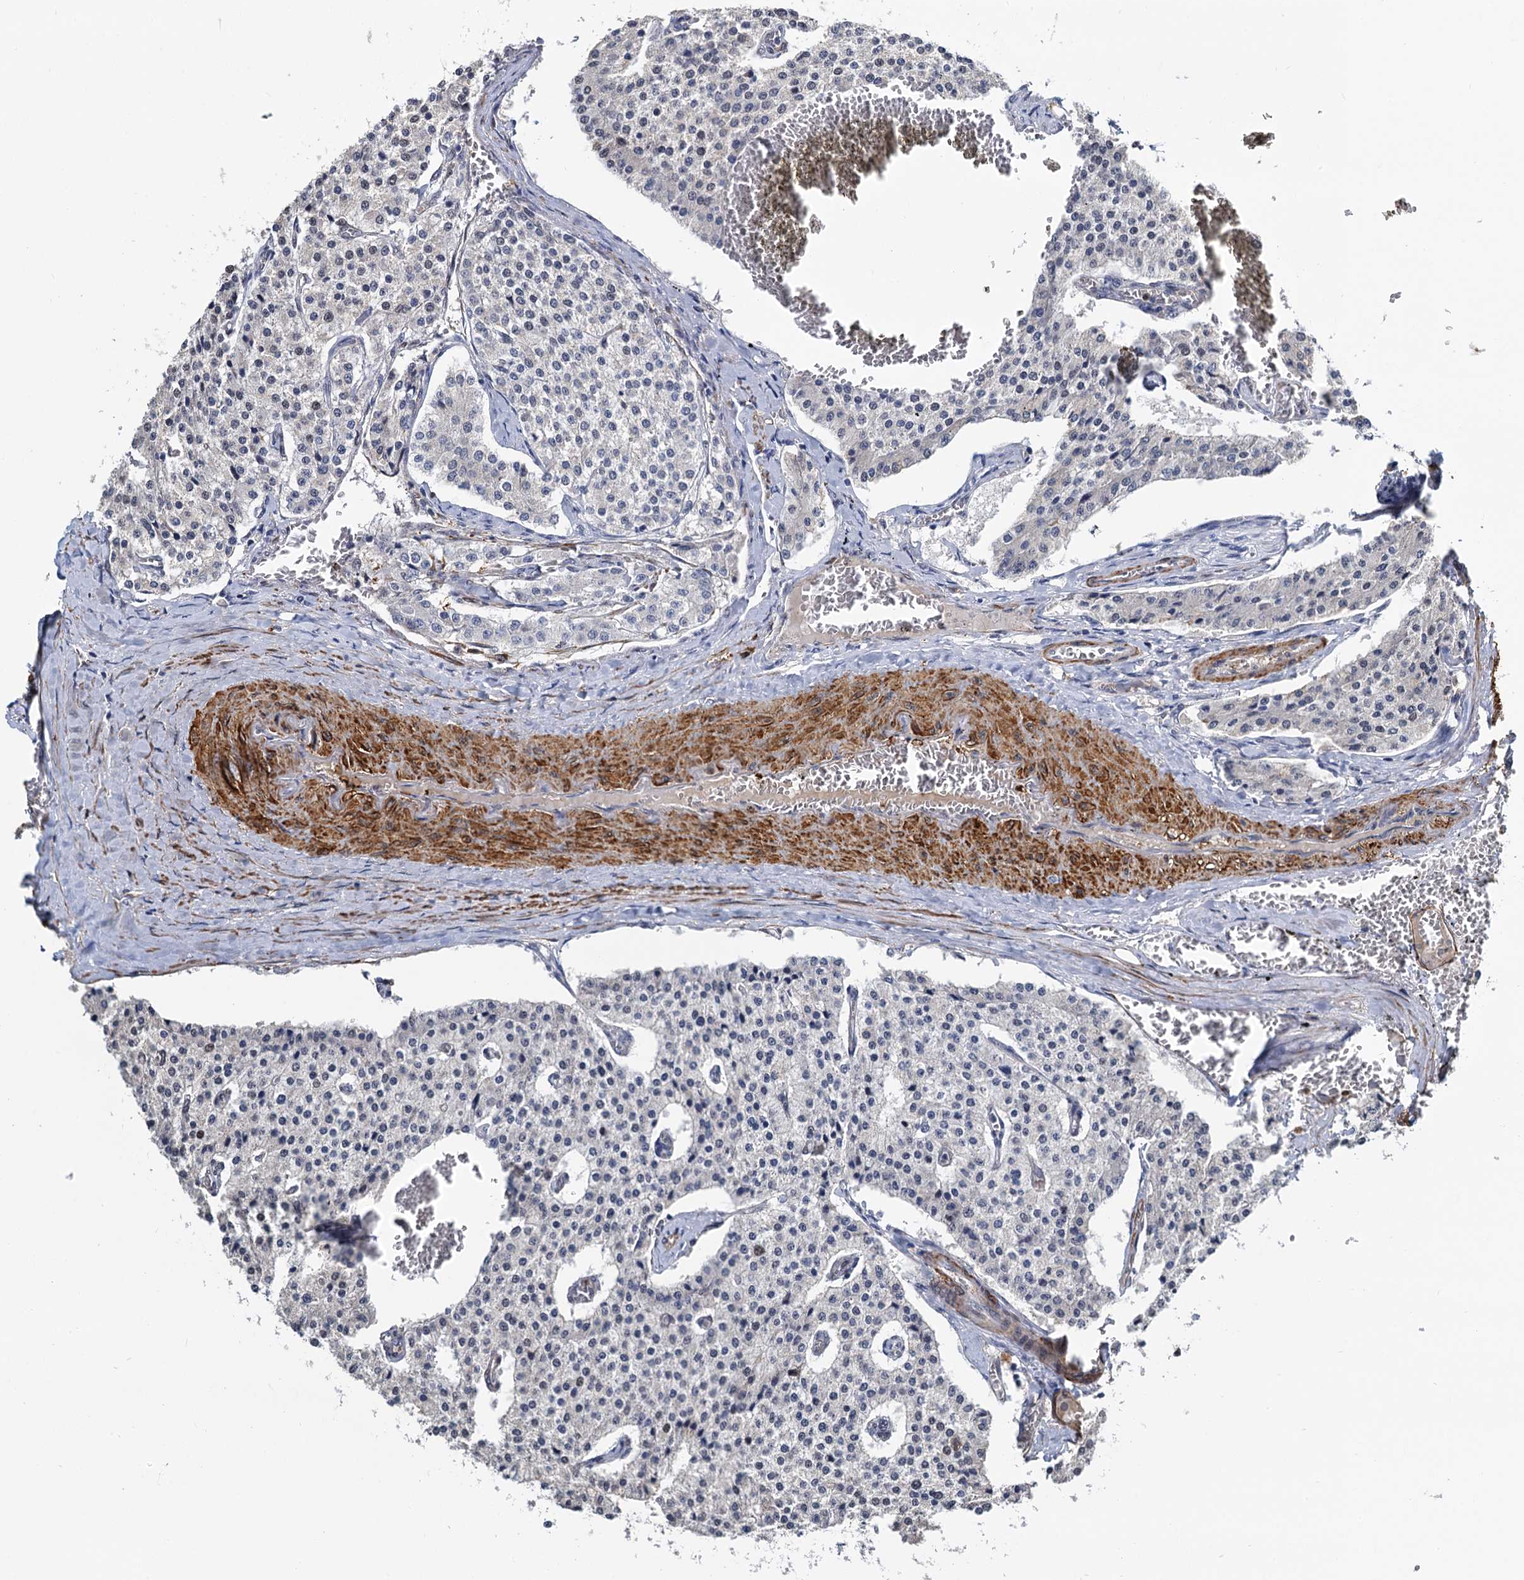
{"staining": {"intensity": "negative", "quantity": "none", "location": "none"}, "tissue": "carcinoid", "cell_type": "Tumor cells", "image_type": "cancer", "snomed": [{"axis": "morphology", "description": "Carcinoid, malignant, NOS"}, {"axis": "topography", "description": "Colon"}], "caption": "Immunohistochemistry micrograph of neoplastic tissue: human malignant carcinoid stained with DAB (3,3'-diaminobenzidine) shows no significant protein expression in tumor cells.", "gene": "ALKBH7", "patient": {"sex": "female", "age": 52}}